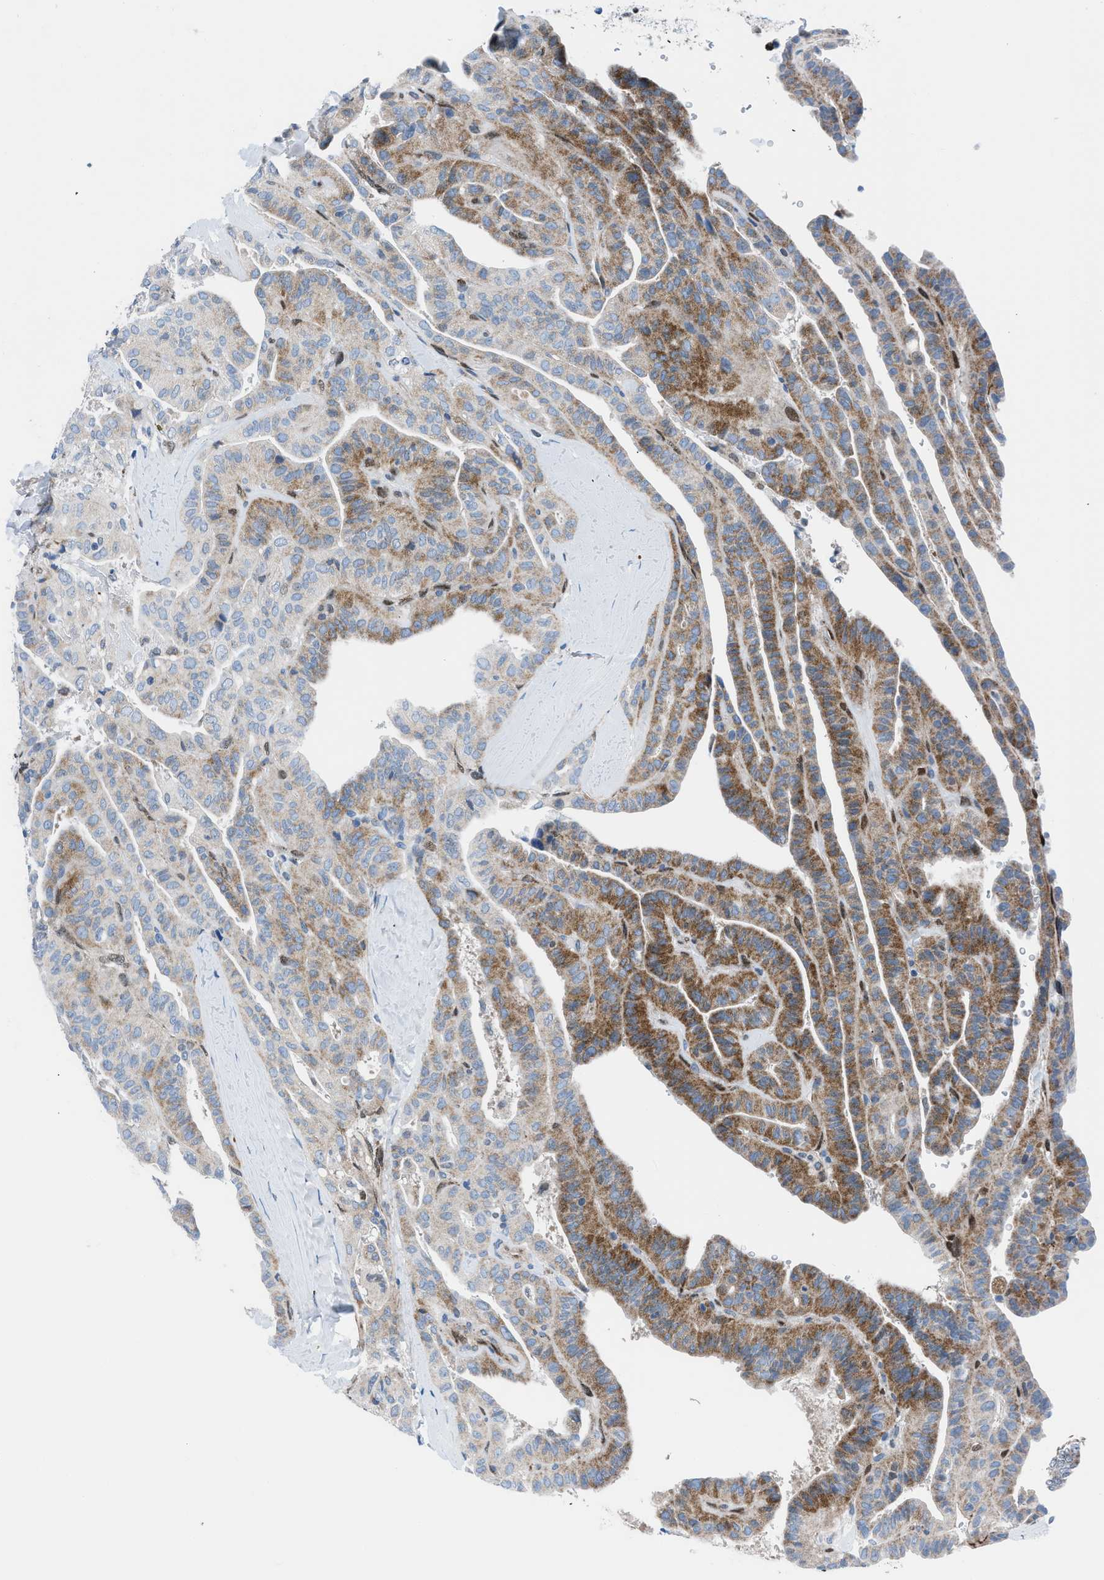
{"staining": {"intensity": "moderate", "quantity": "25%-75%", "location": "cytoplasmic/membranous"}, "tissue": "thyroid cancer", "cell_type": "Tumor cells", "image_type": "cancer", "snomed": [{"axis": "morphology", "description": "Papillary adenocarcinoma, NOS"}, {"axis": "topography", "description": "Thyroid gland"}], "caption": "This photomicrograph exhibits IHC staining of human thyroid cancer, with medium moderate cytoplasmic/membranous positivity in approximately 25%-75% of tumor cells.", "gene": "LMO2", "patient": {"sex": "male", "age": 77}}